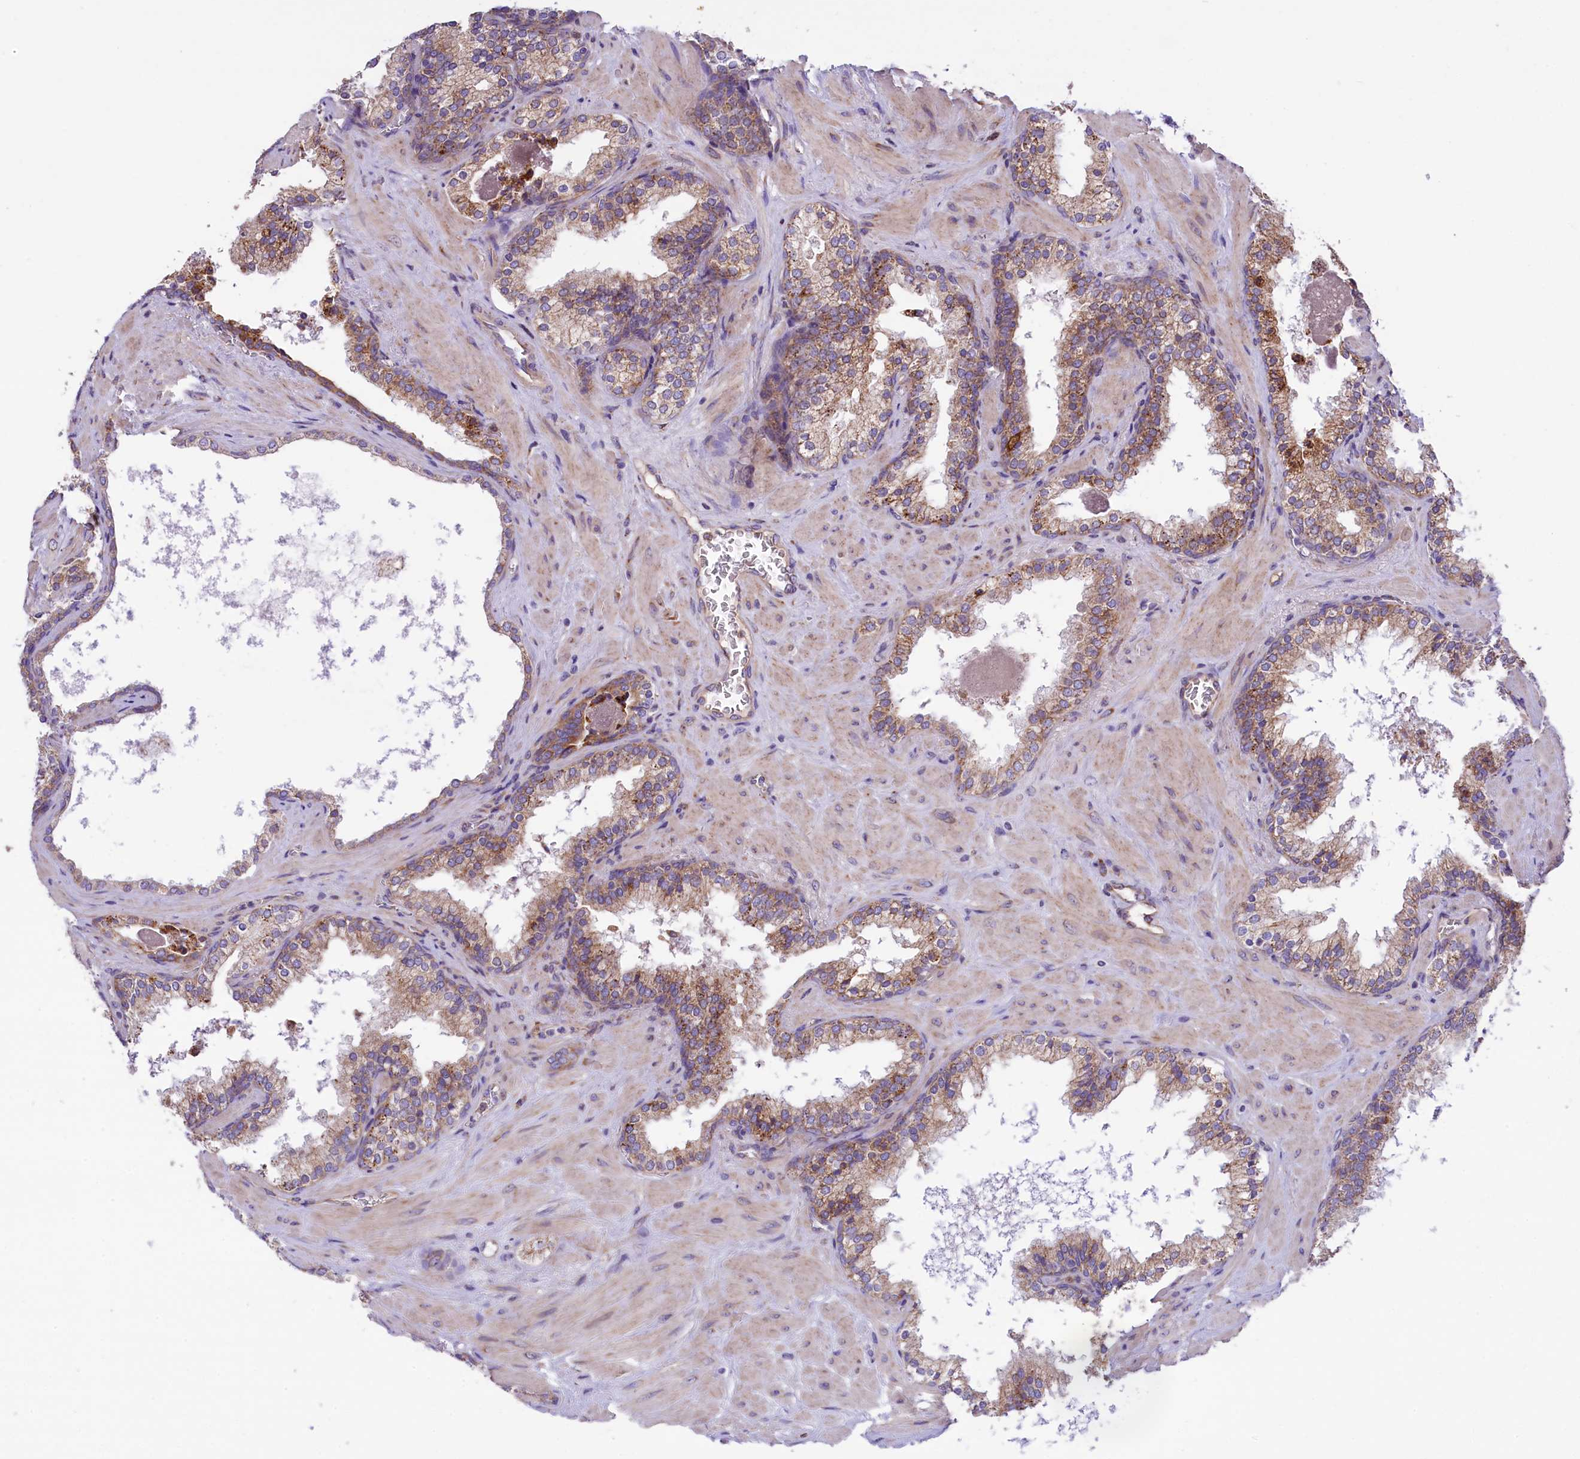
{"staining": {"intensity": "moderate", "quantity": ">75%", "location": "cytoplasmic/membranous"}, "tissue": "prostate cancer", "cell_type": "Tumor cells", "image_type": "cancer", "snomed": [{"axis": "morphology", "description": "Adenocarcinoma, High grade"}, {"axis": "topography", "description": "Prostate"}], "caption": "DAB (3,3'-diaminobenzidine) immunohistochemical staining of human prostate cancer demonstrates moderate cytoplasmic/membranous protein expression in approximately >75% of tumor cells. (Stains: DAB in brown, nuclei in blue, Microscopy: brightfield microscopy at high magnification).", "gene": "PTPRU", "patient": {"sex": "male", "age": 64}}